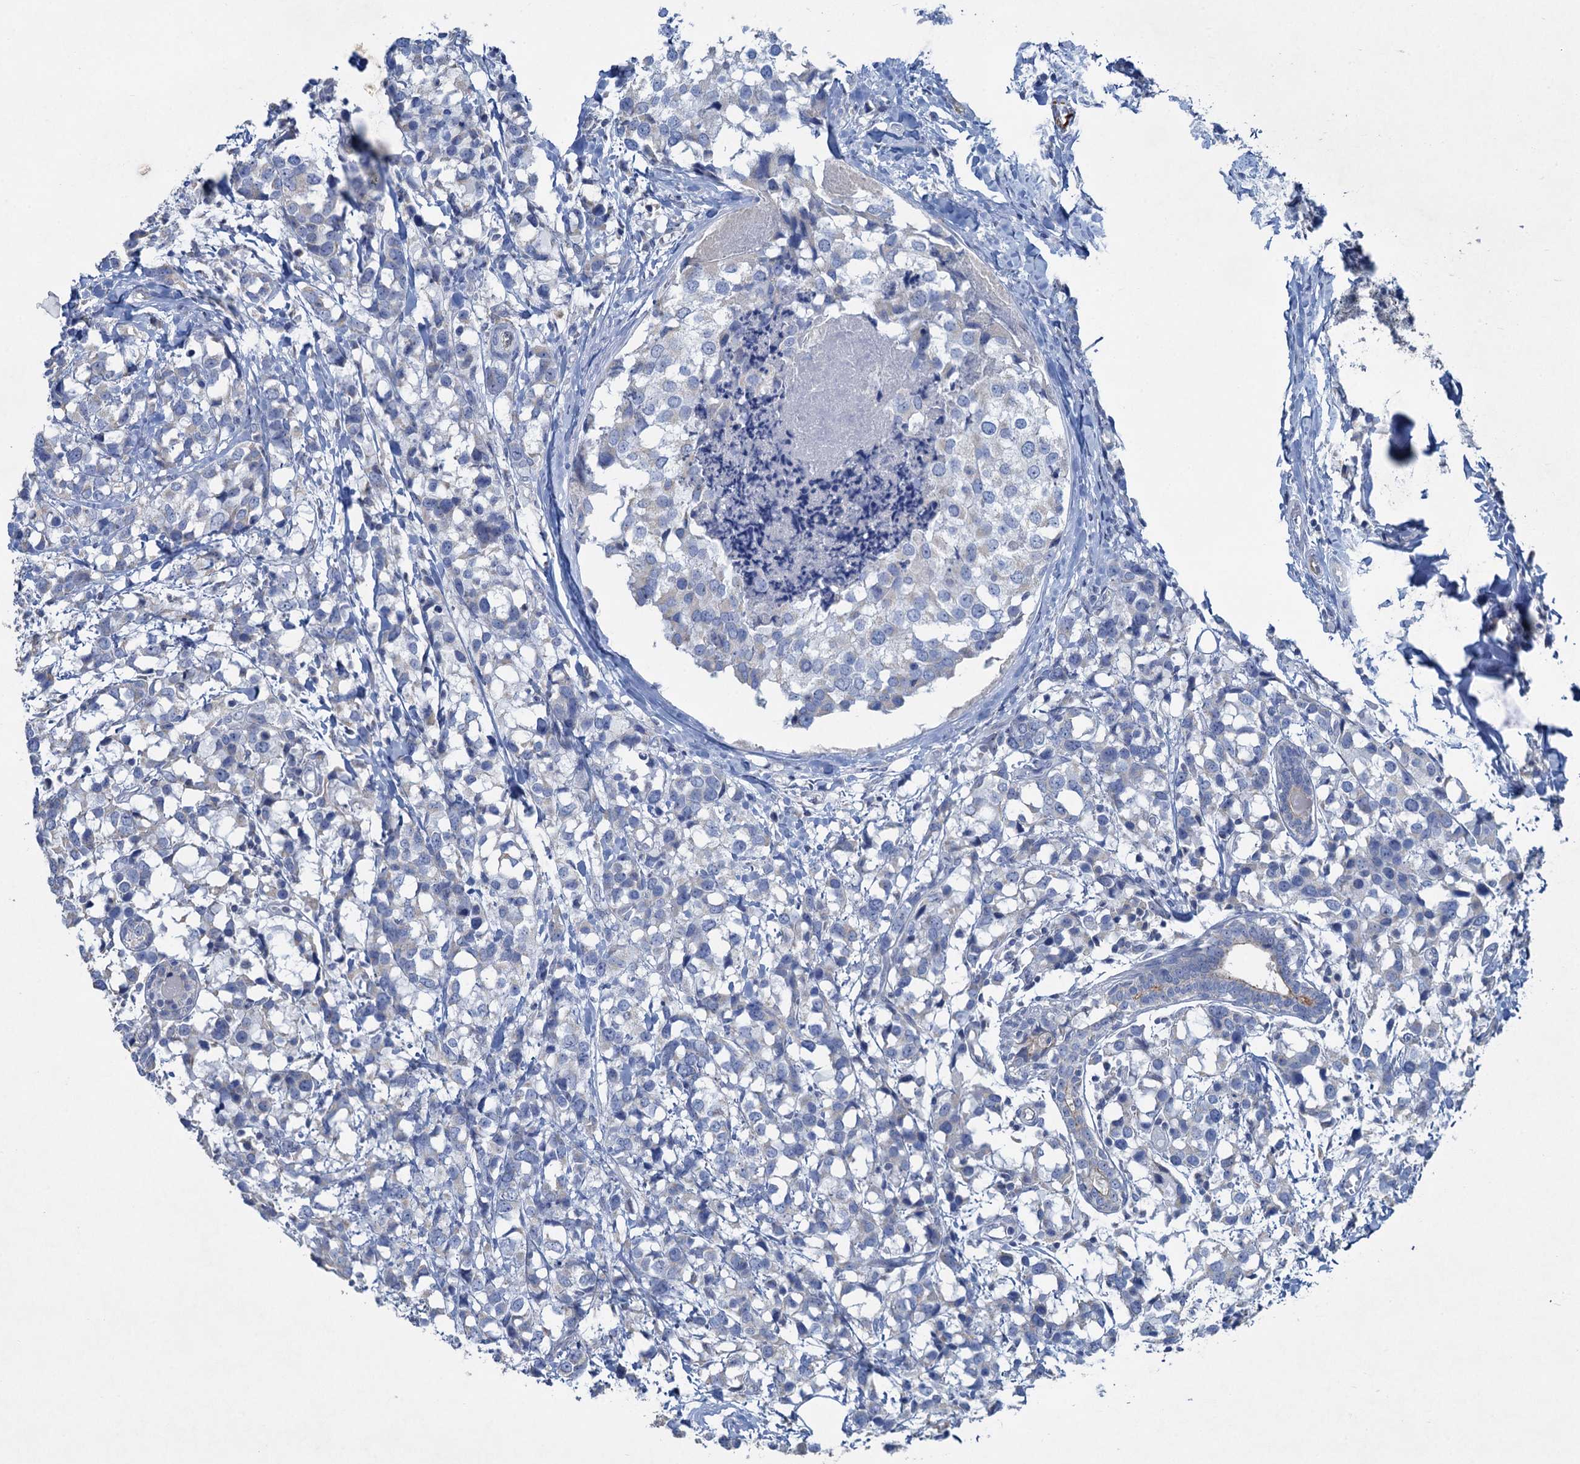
{"staining": {"intensity": "negative", "quantity": "none", "location": "none"}, "tissue": "breast cancer", "cell_type": "Tumor cells", "image_type": "cancer", "snomed": [{"axis": "morphology", "description": "Lobular carcinoma"}, {"axis": "topography", "description": "Breast"}], "caption": "Tumor cells are negative for protein expression in human breast cancer.", "gene": "PLLP", "patient": {"sex": "female", "age": 59}}